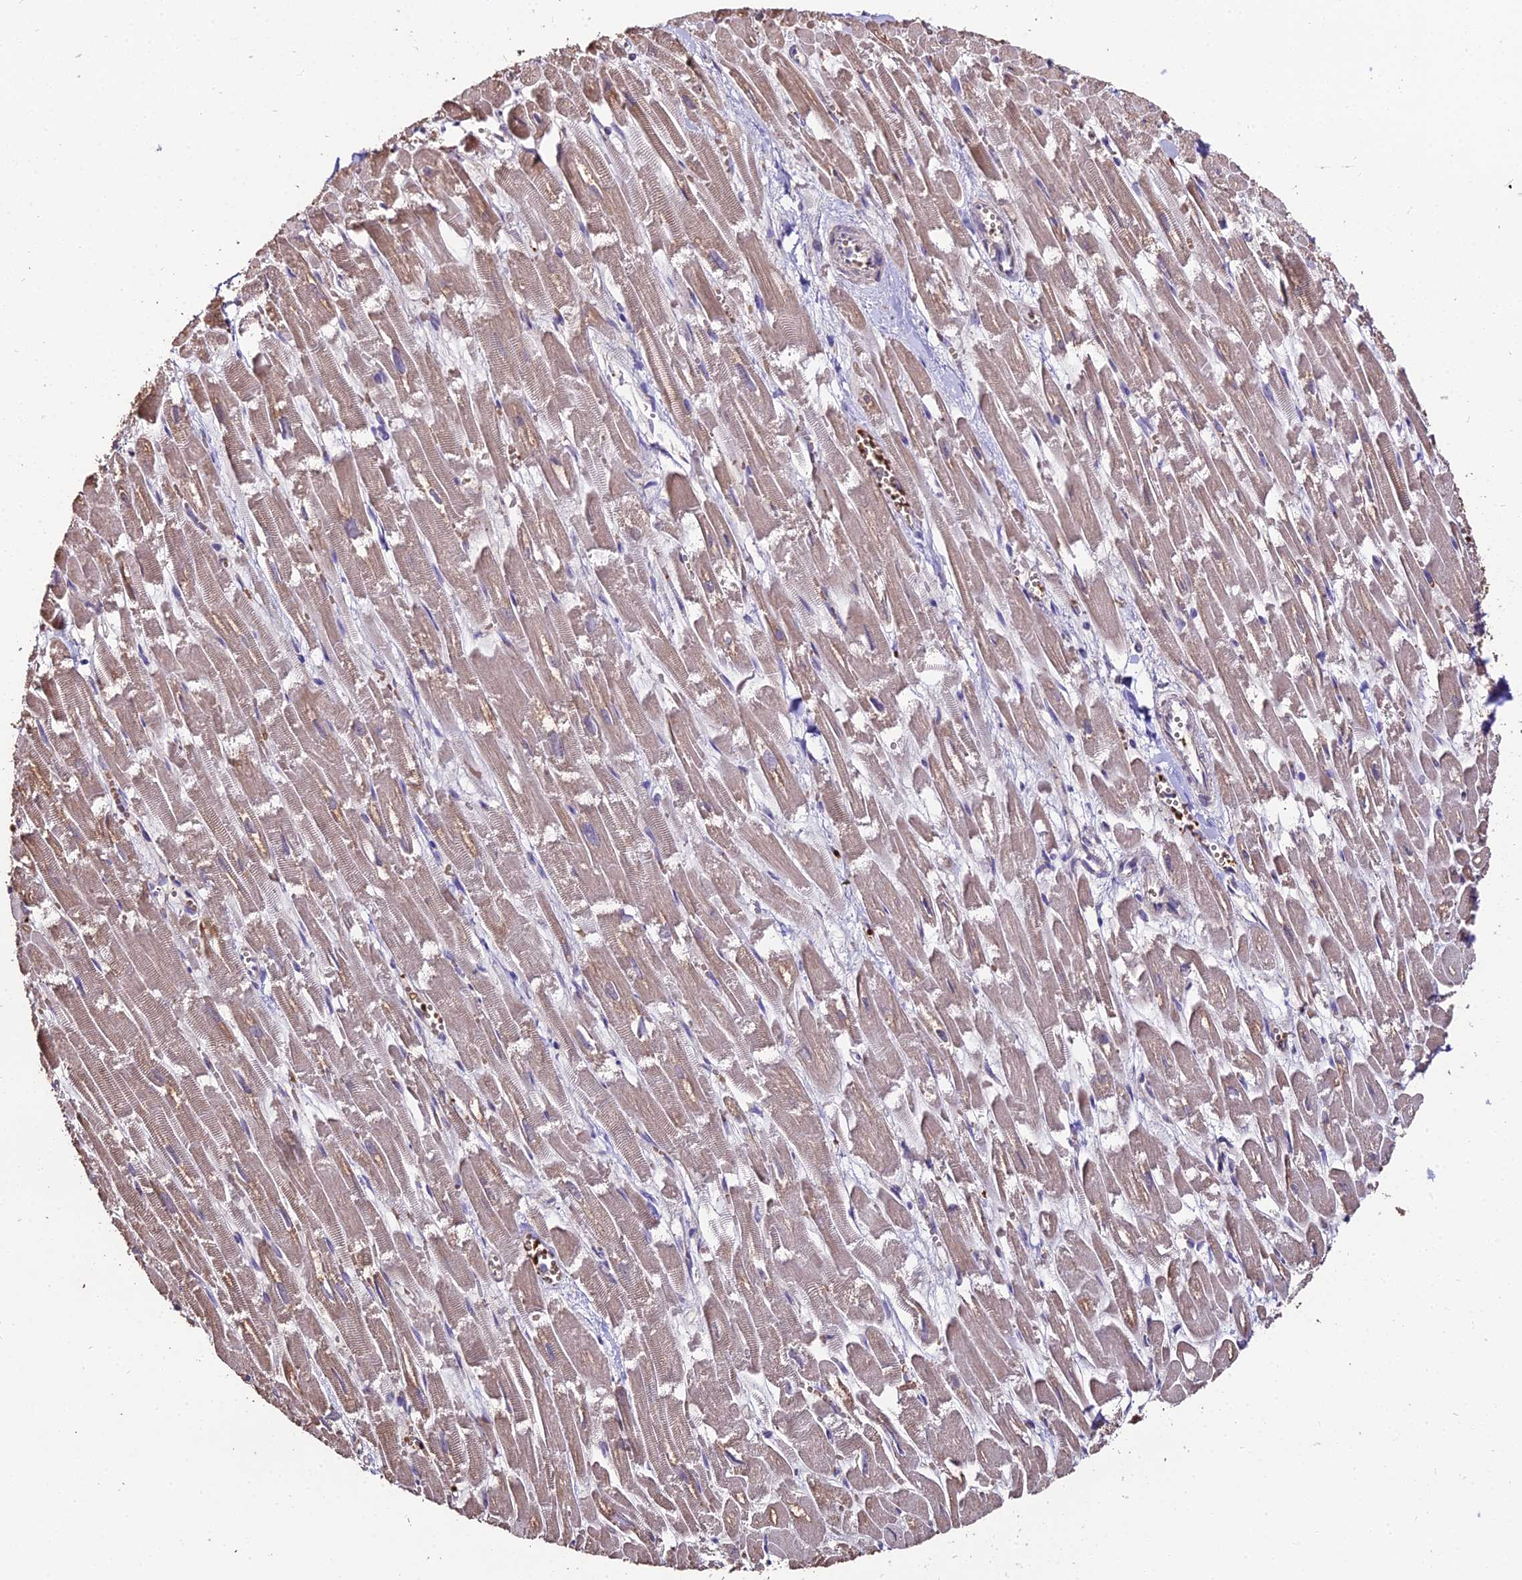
{"staining": {"intensity": "moderate", "quantity": ">75%", "location": "cytoplasmic/membranous"}, "tissue": "heart muscle", "cell_type": "Cardiomyocytes", "image_type": "normal", "snomed": [{"axis": "morphology", "description": "Normal tissue, NOS"}, {"axis": "topography", "description": "Heart"}], "caption": "Heart muscle stained with DAB (3,3'-diaminobenzidine) immunohistochemistry (IHC) displays medium levels of moderate cytoplasmic/membranous staining in approximately >75% of cardiomyocytes.", "gene": "ZDBF2", "patient": {"sex": "male", "age": 54}}